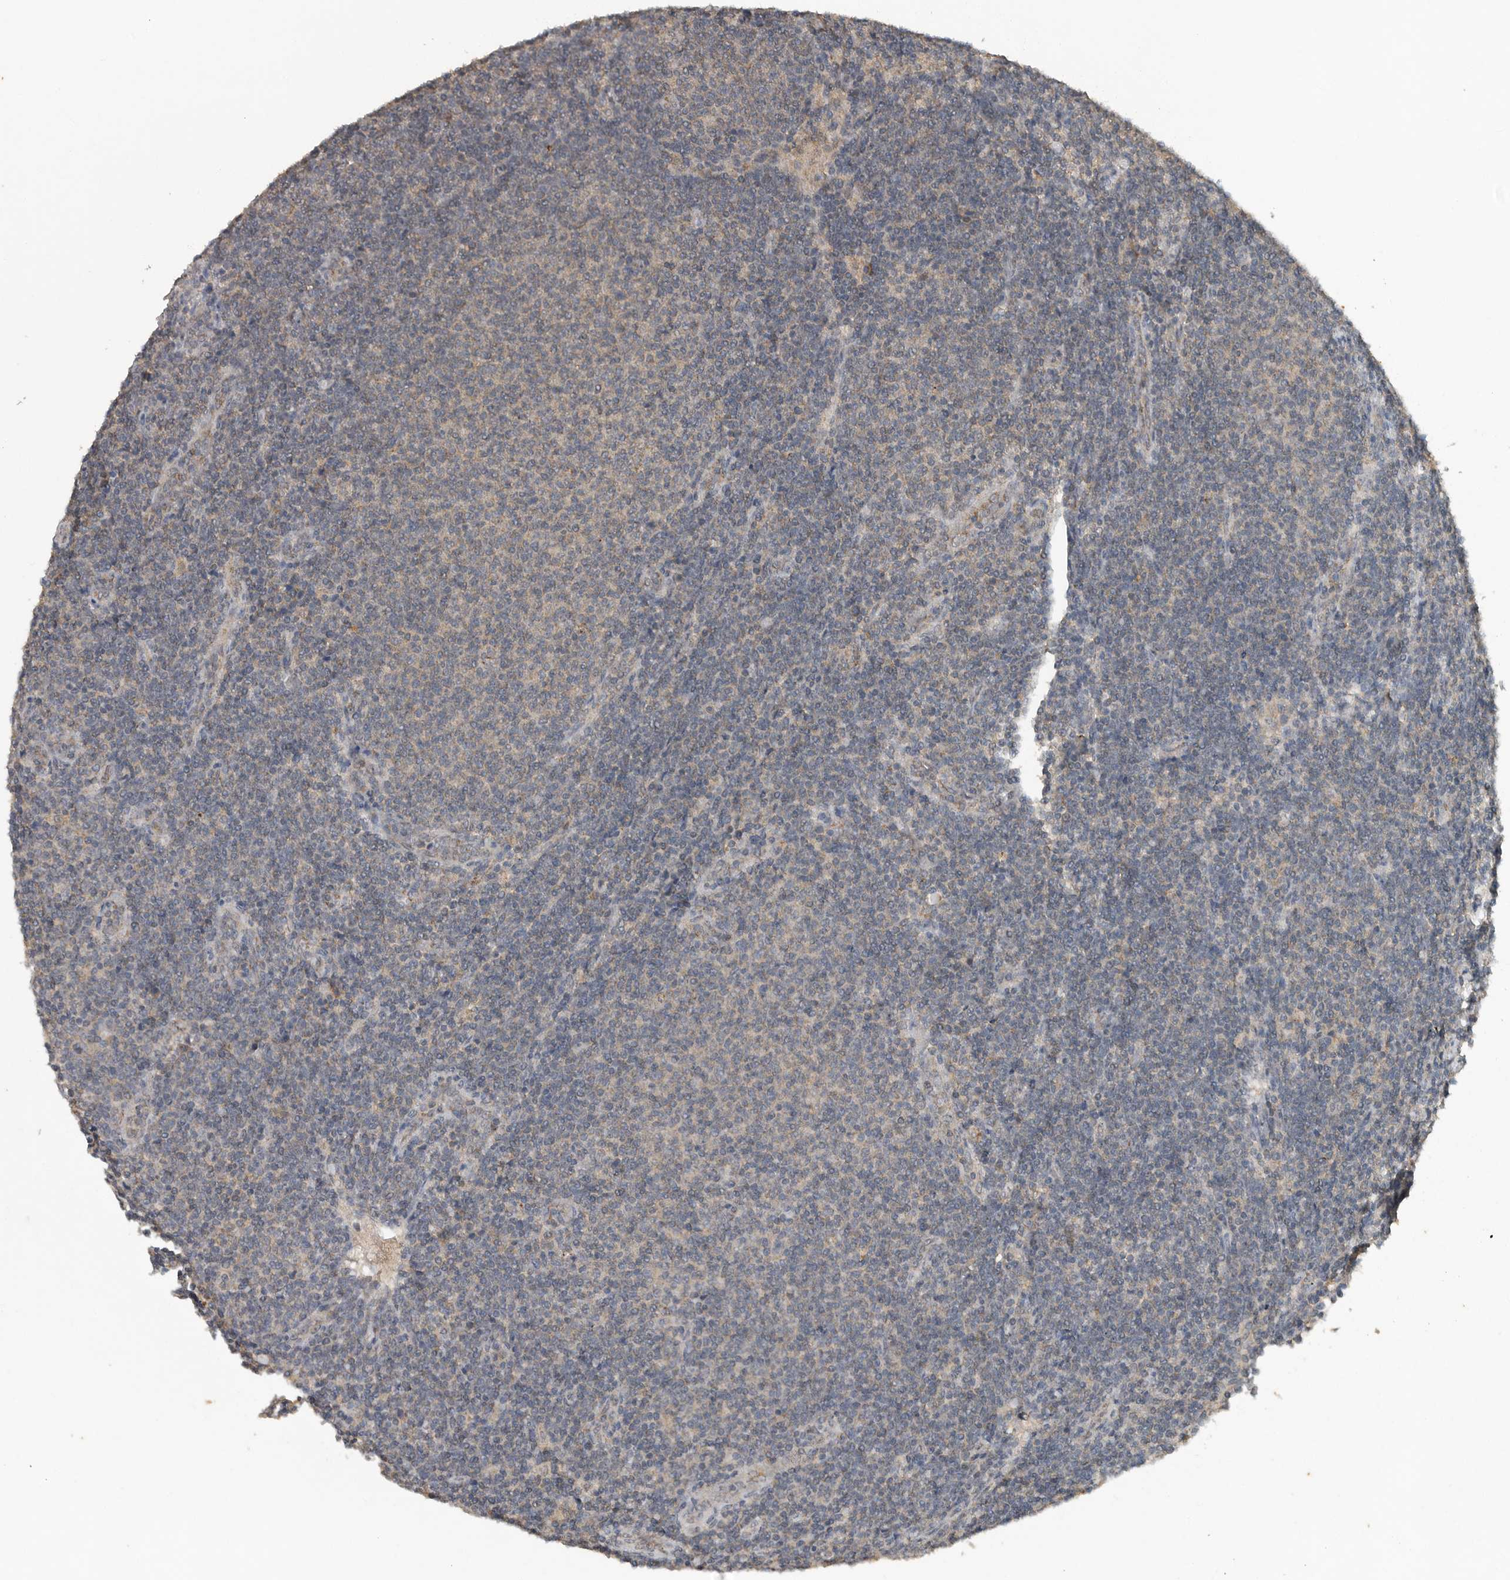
{"staining": {"intensity": "weak", "quantity": "<25%", "location": "cytoplasmic/membranous"}, "tissue": "lymphoma", "cell_type": "Tumor cells", "image_type": "cancer", "snomed": [{"axis": "morphology", "description": "Malignant lymphoma, non-Hodgkin's type, Low grade"}, {"axis": "topography", "description": "Lymph node"}], "caption": "This is an immunohistochemistry image of human lymphoma. There is no expression in tumor cells.", "gene": "IL6ST", "patient": {"sex": "male", "age": 66}}